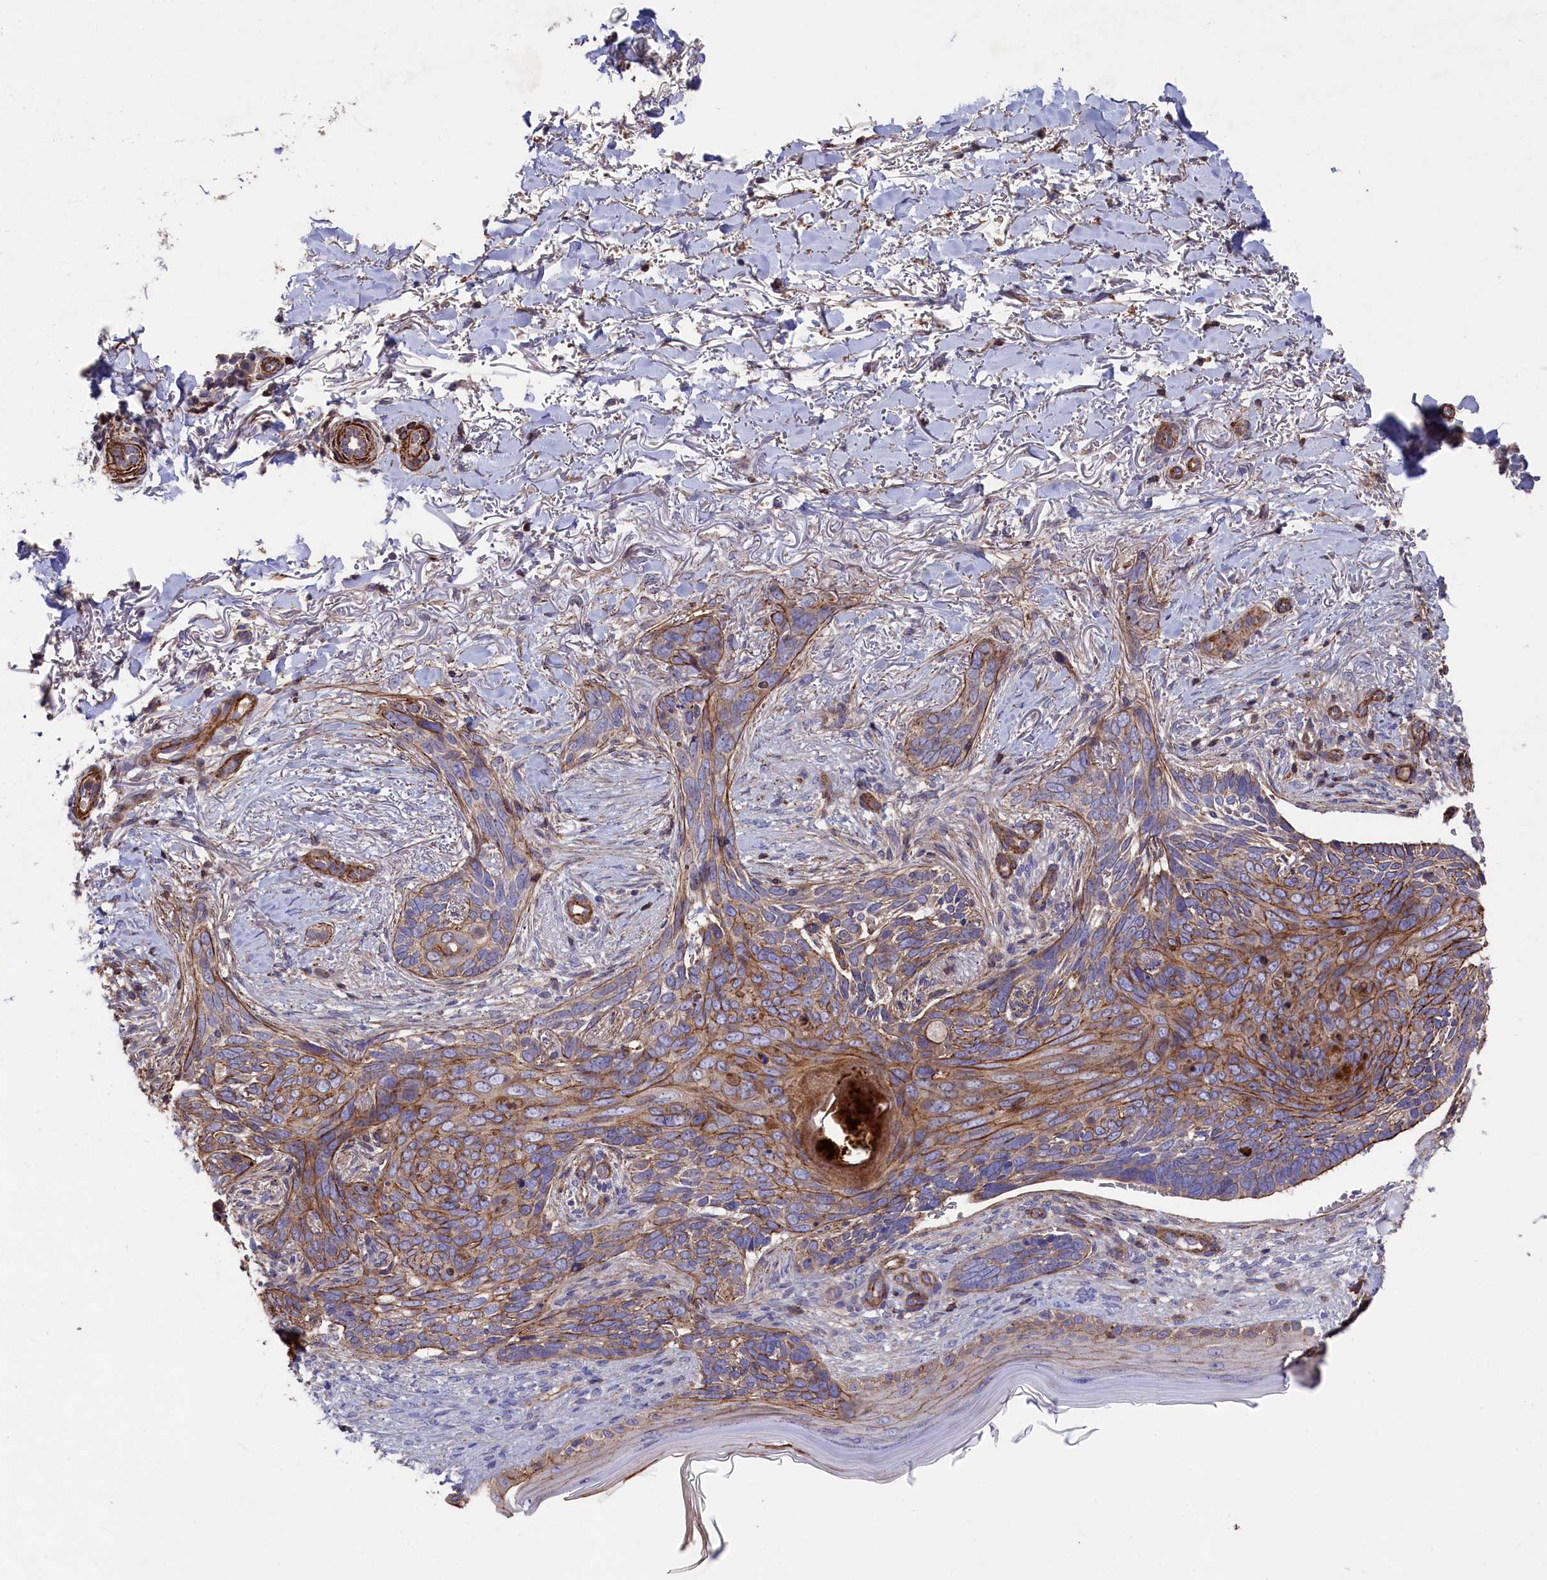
{"staining": {"intensity": "weak", "quantity": "25%-75%", "location": "cytoplasmic/membranous"}, "tissue": "skin cancer", "cell_type": "Tumor cells", "image_type": "cancer", "snomed": [{"axis": "morphology", "description": "Normal tissue, NOS"}, {"axis": "morphology", "description": "Basal cell carcinoma"}, {"axis": "topography", "description": "Skin"}], "caption": "This micrograph reveals immunohistochemistry staining of human skin cancer, with low weak cytoplasmic/membranous staining in approximately 25%-75% of tumor cells.", "gene": "RAPSN", "patient": {"sex": "female", "age": 67}}